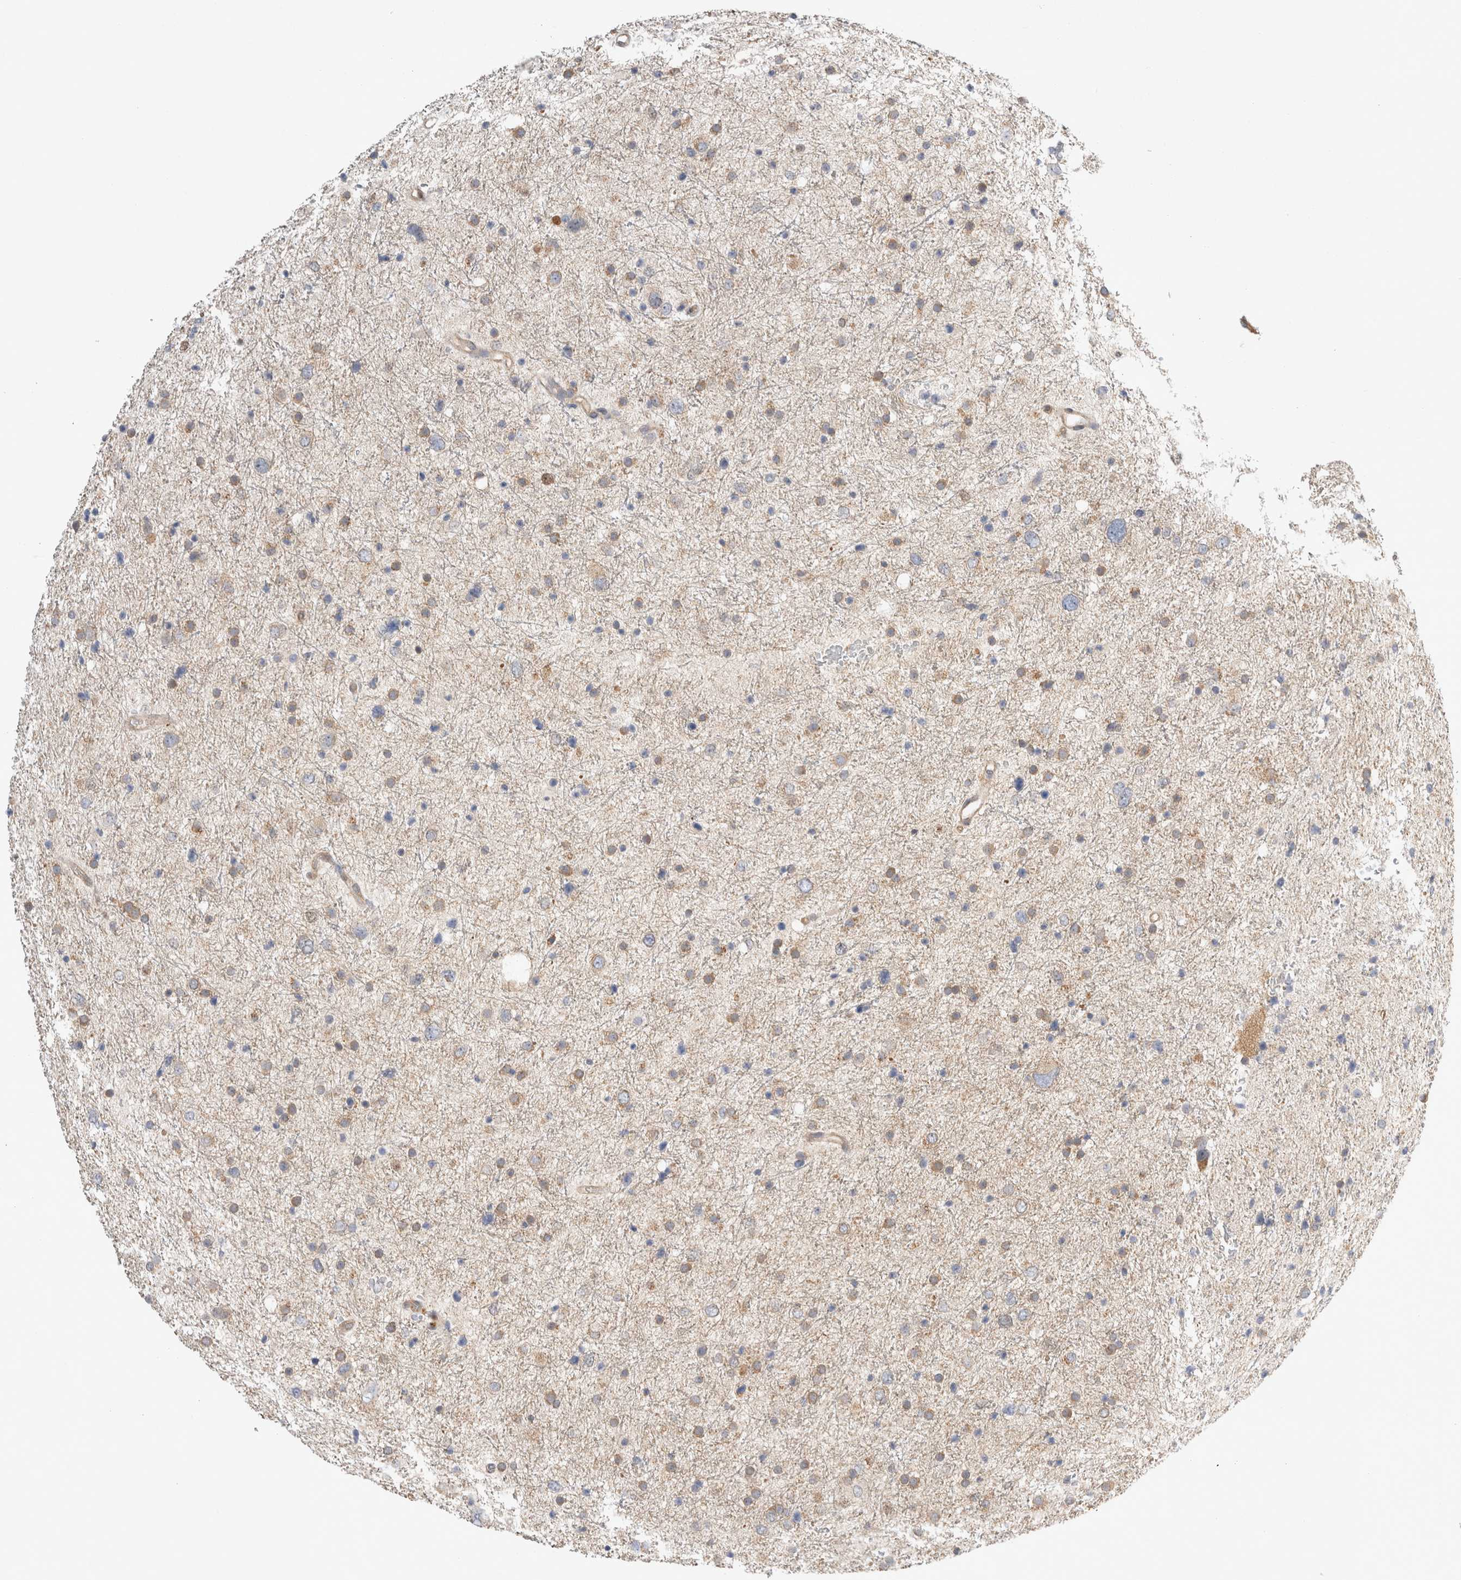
{"staining": {"intensity": "moderate", "quantity": "25%-75%", "location": "cytoplasmic/membranous"}, "tissue": "glioma", "cell_type": "Tumor cells", "image_type": "cancer", "snomed": [{"axis": "morphology", "description": "Glioma, malignant, Low grade"}, {"axis": "topography", "description": "Brain"}], "caption": "Immunohistochemistry (IHC) staining of low-grade glioma (malignant), which exhibits medium levels of moderate cytoplasmic/membranous positivity in approximately 25%-75% of tumor cells indicating moderate cytoplasmic/membranous protein expression. The staining was performed using DAB (3,3'-diaminobenzidine) (brown) for protein detection and nuclei were counterstained in hematoxylin (blue).", "gene": "CDCA7L", "patient": {"sex": "female", "age": 37}}